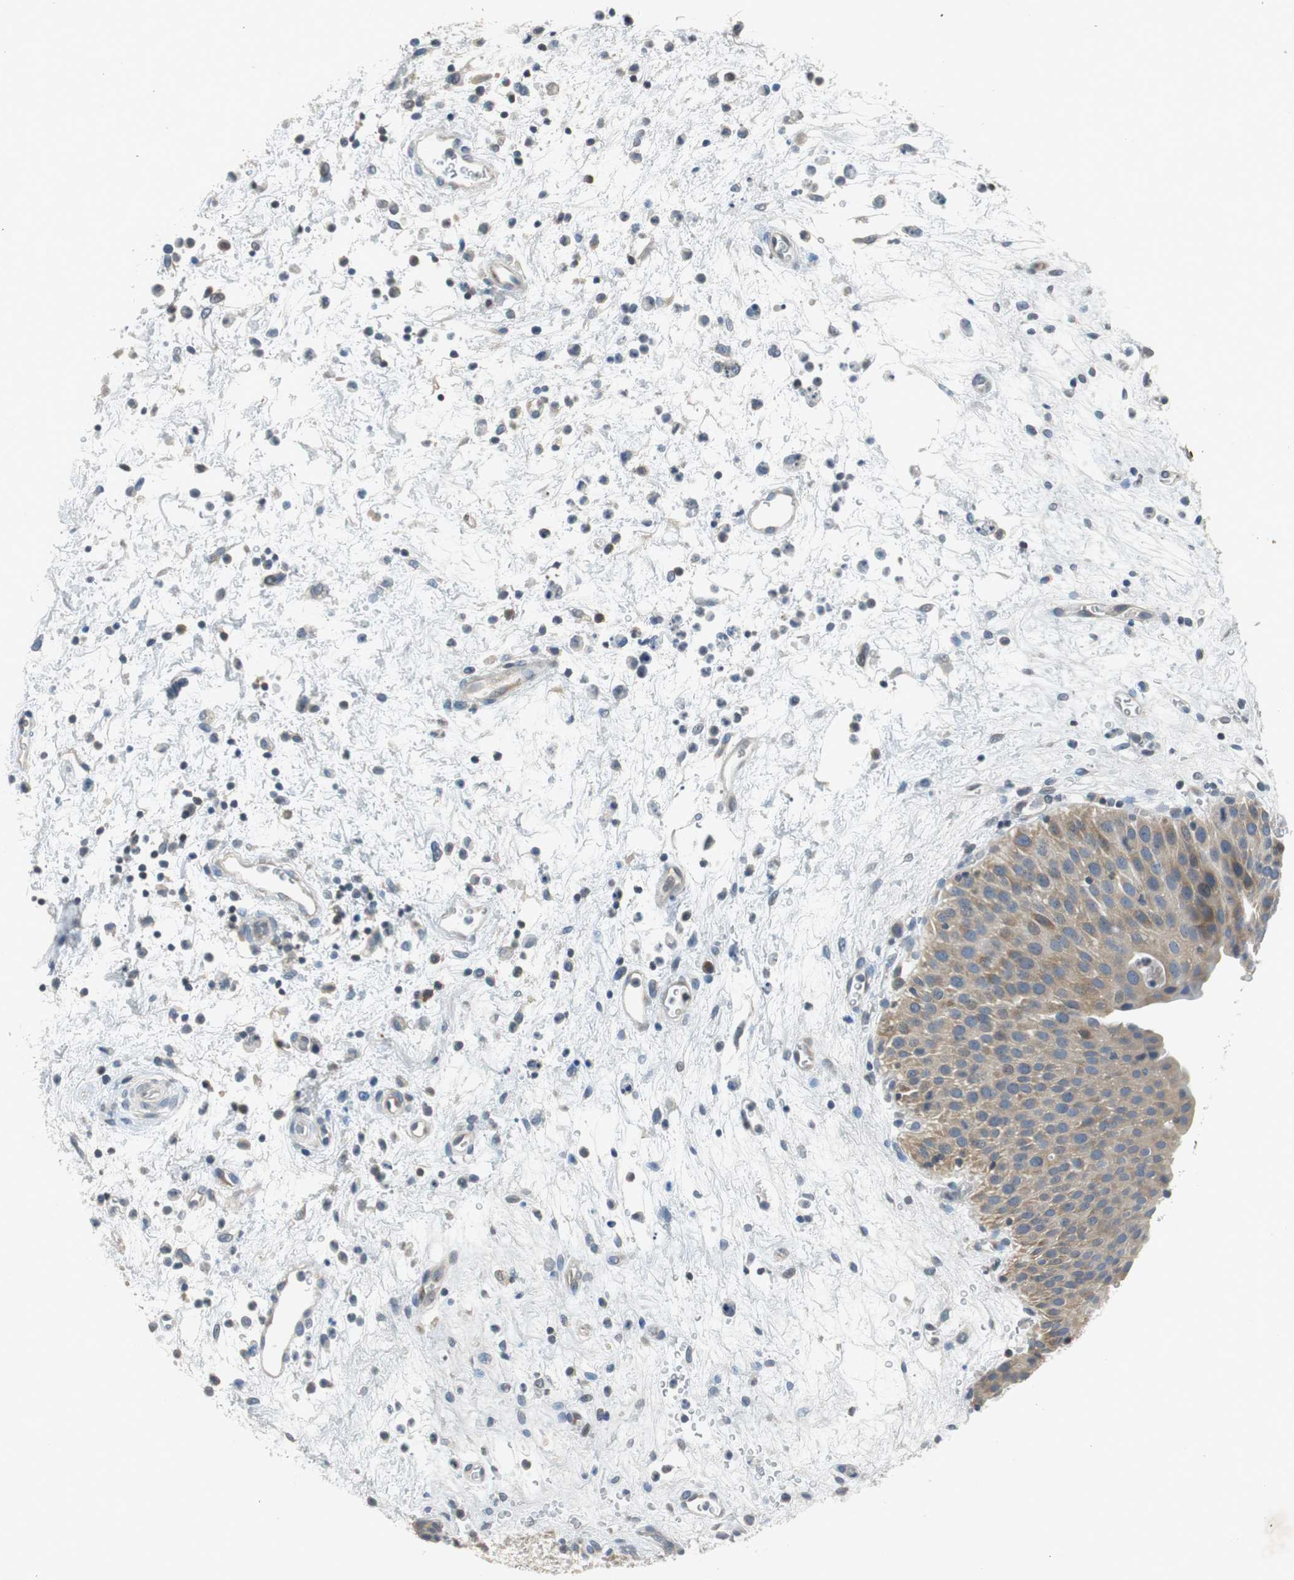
{"staining": {"intensity": "moderate", "quantity": "25%-75%", "location": "cytoplasmic/membranous"}, "tissue": "urinary bladder", "cell_type": "Urothelial cells", "image_type": "normal", "snomed": [{"axis": "morphology", "description": "Normal tissue, NOS"}, {"axis": "morphology", "description": "Dysplasia, NOS"}, {"axis": "topography", "description": "Urinary bladder"}], "caption": "The micrograph demonstrates immunohistochemical staining of unremarkable urinary bladder. There is moderate cytoplasmic/membranous positivity is identified in about 25%-75% of urothelial cells. (Brightfield microscopy of DAB IHC at high magnification).", "gene": "GLCCI1", "patient": {"sex": "male", "age": 35}}